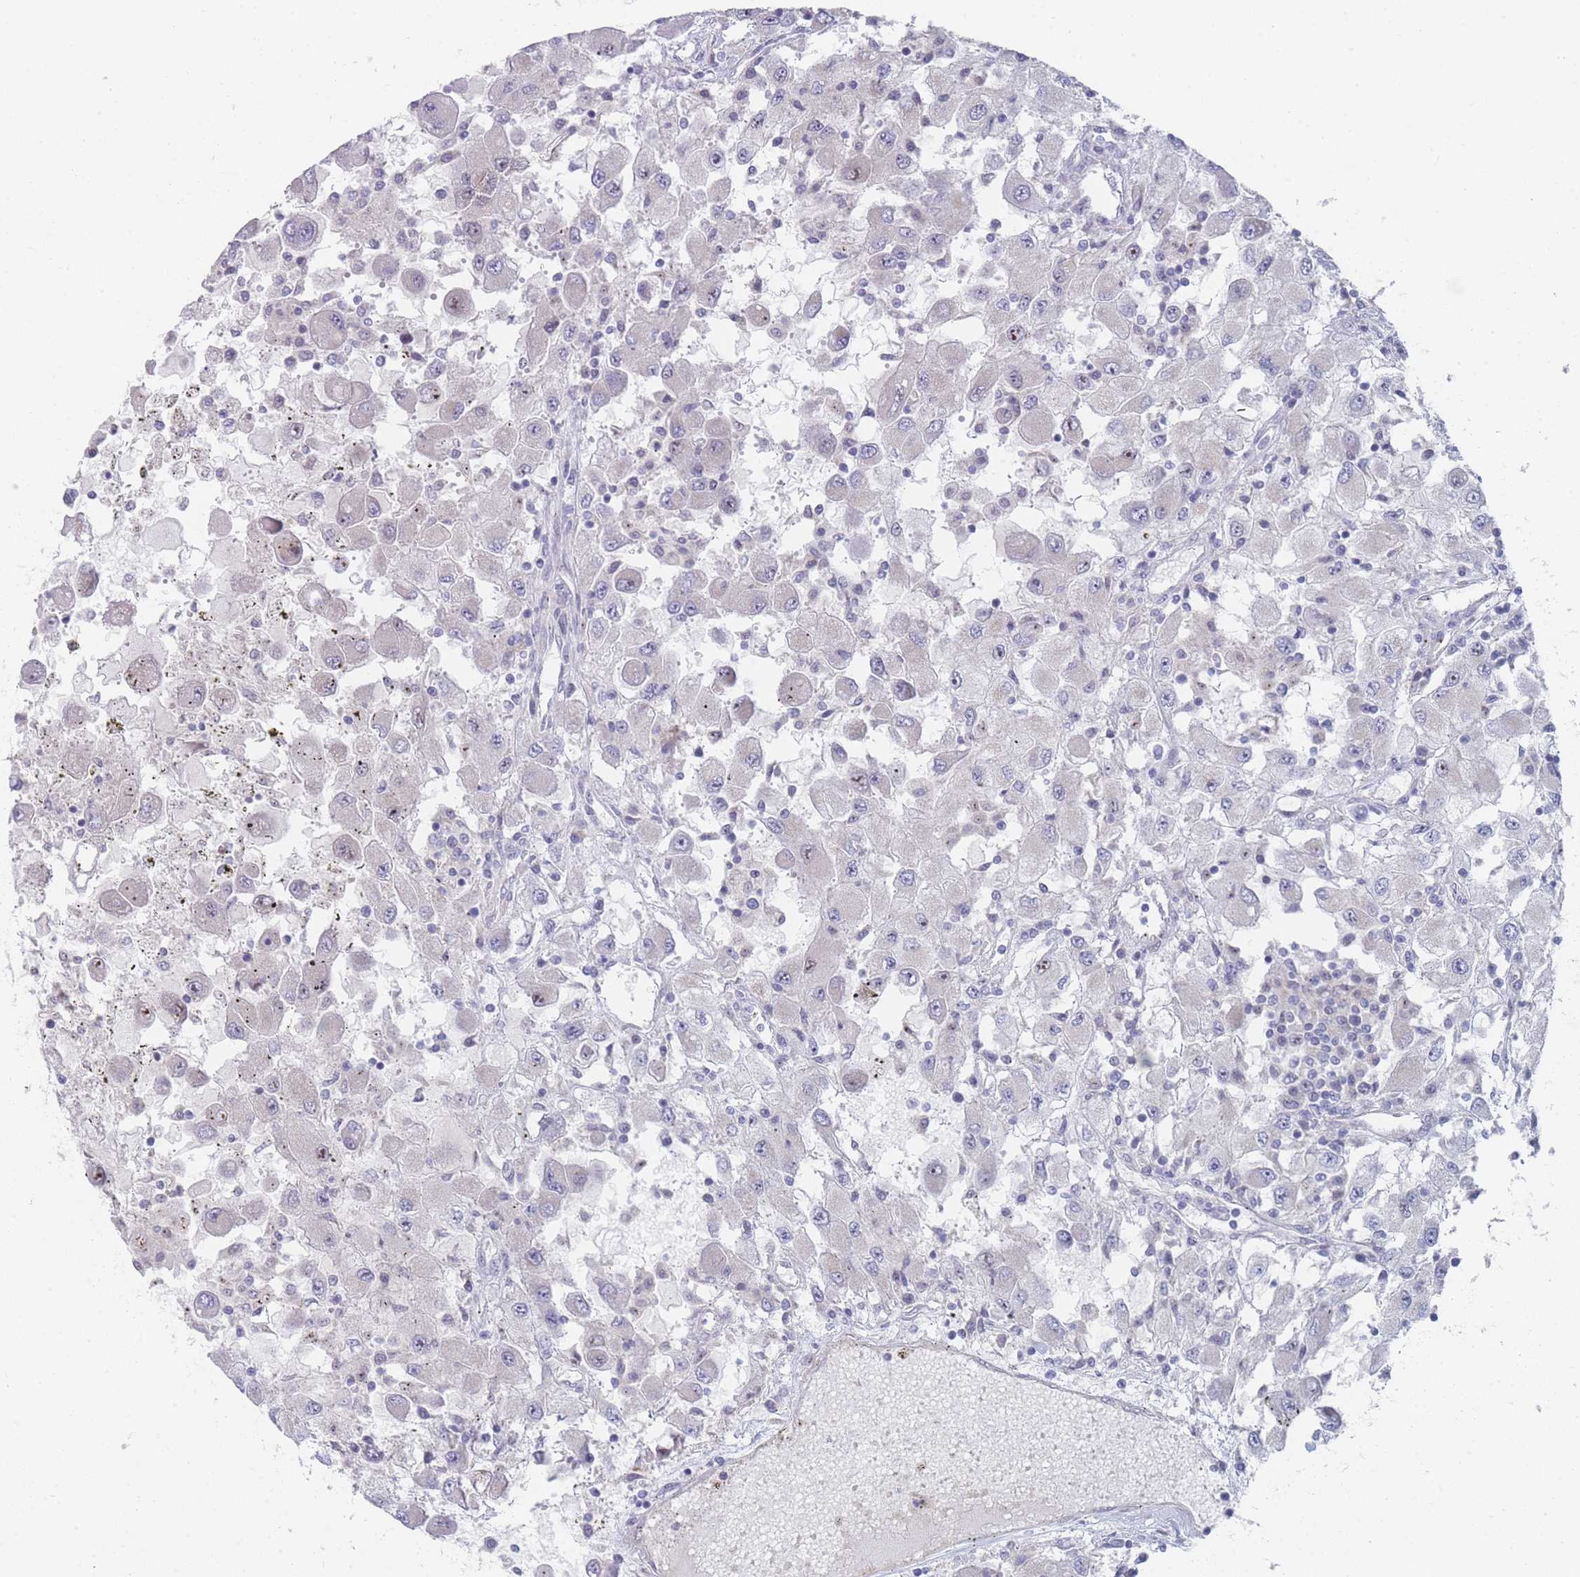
{"staining": {"intensity": "negative", "quantity": "none", "location": "none"}, "tissue": "renal cancer", "cell_type": "Tumor cells", "image_type": "cancer", "snomed": [{"axis": "morphology", "description": "Adenocarcinoma, NOS"}, {"axis": "topography", "description": "Kidney"}], "caption": "A high-resolution histopathology image shows immunohistochemistry (IHC) staining of renal cancer (adenocarcinoma), which displays no significant staining in tumor cells. The staining is performed using DAB brown chromogen with nuclei counter-stained in using hematoxylin.", "gene": "RNF8", "patient": {"sex": "female", "age": 67}}